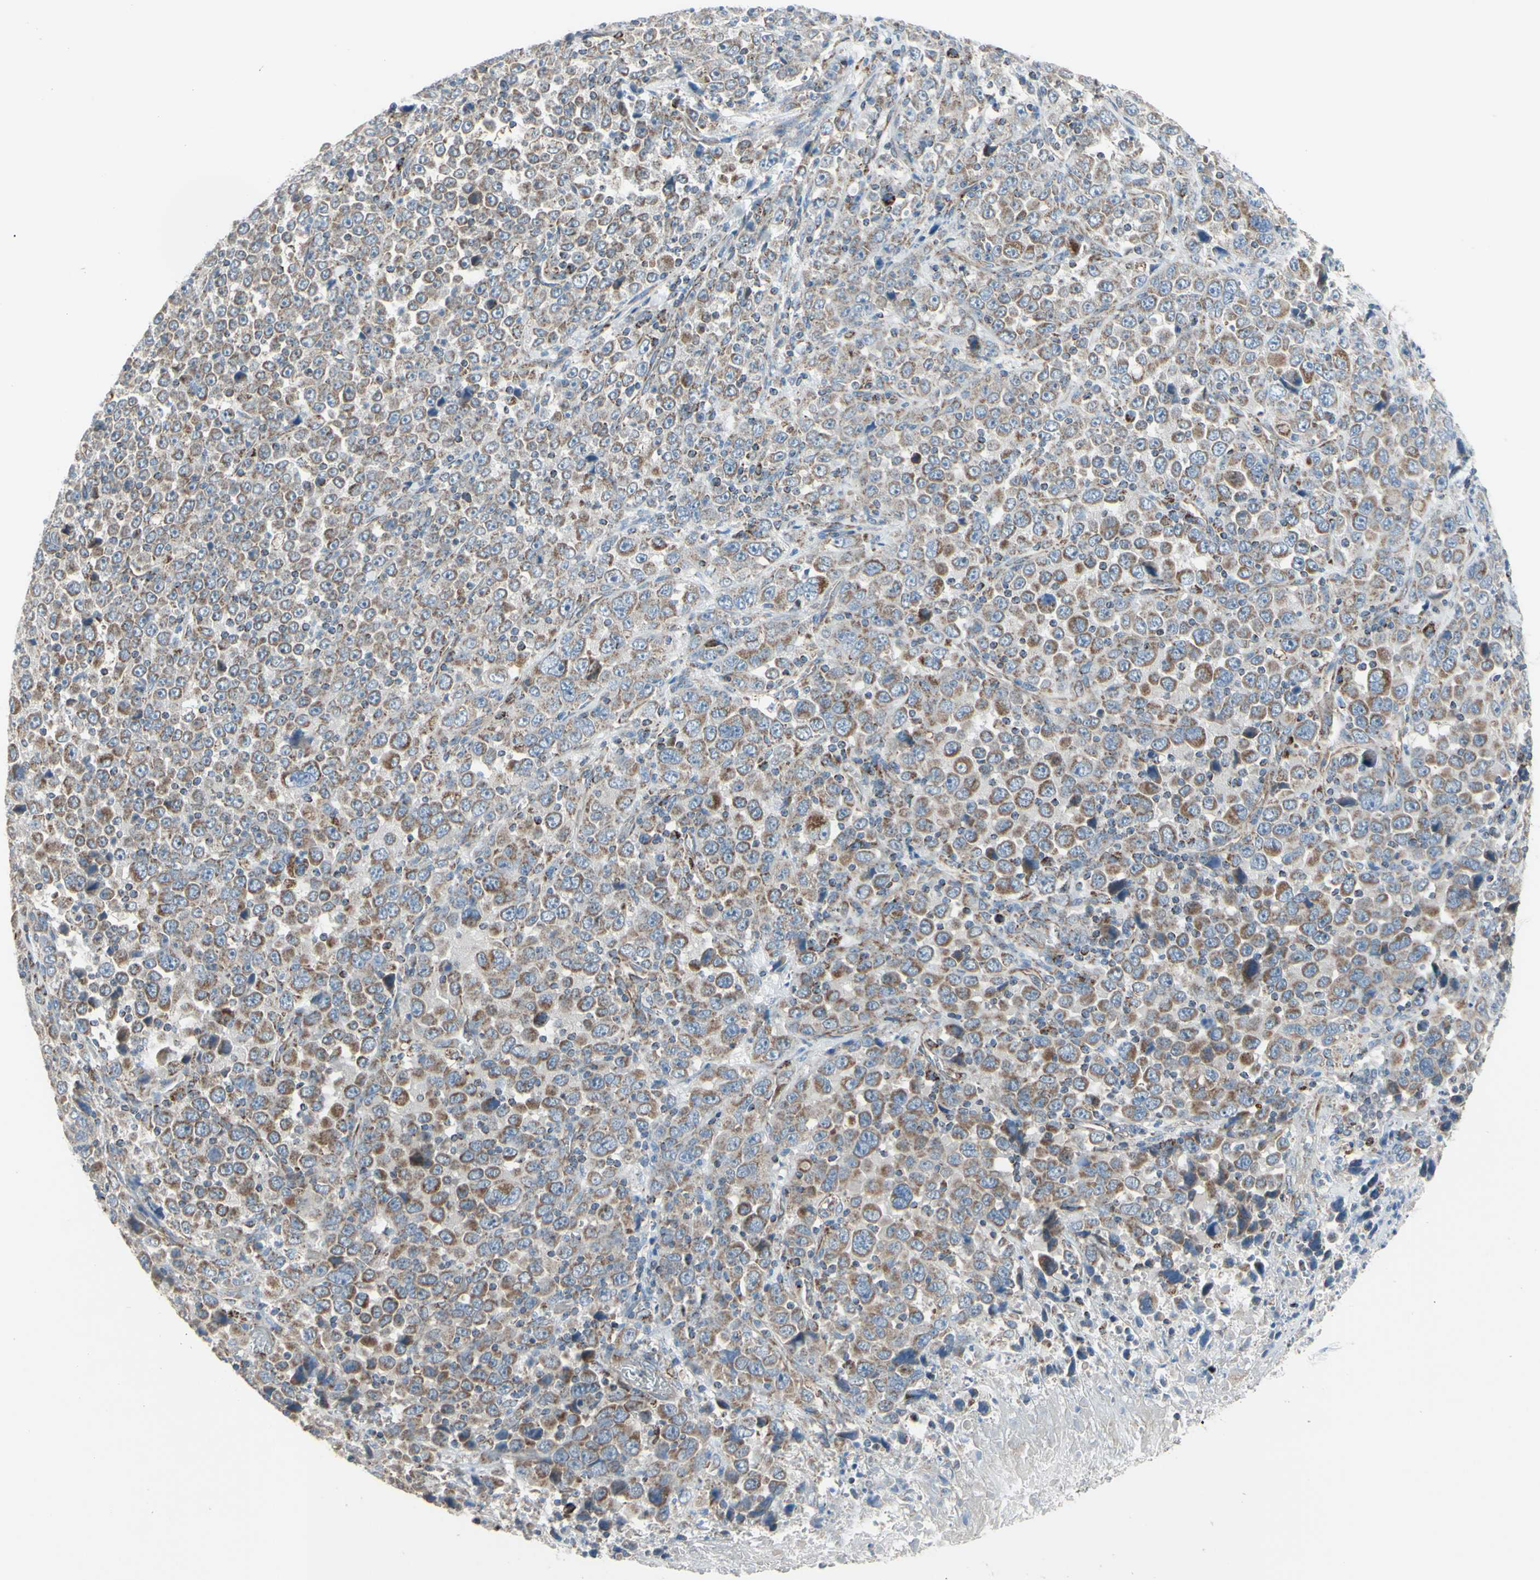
{"staining": {"intensity": "weak", "quantity": ">75%", "location": "cytoplasmic/membranous"}, "tissue": "stomach cancer", "cell_type": "Tumor cells", "image_type": "cancer", "snomed": [{"axis": "morphology", "description": "Normal tissue, NOS"}, {"axis": "morphology", "description": "Adenocarcinoma, NOS"}, {"axis": "topography", "description": "Stomach, upper"}, {"axis": "topography", "description": "Stomach"}], "caption": "Protein staining demonstrates weak cytoplasmic/membranous staining in approximately >75% of tumor cells in stomach cancer (adenocarcinoma).", "gene": "FAM171B", "patient": {"sex": "male", "age": 59}}